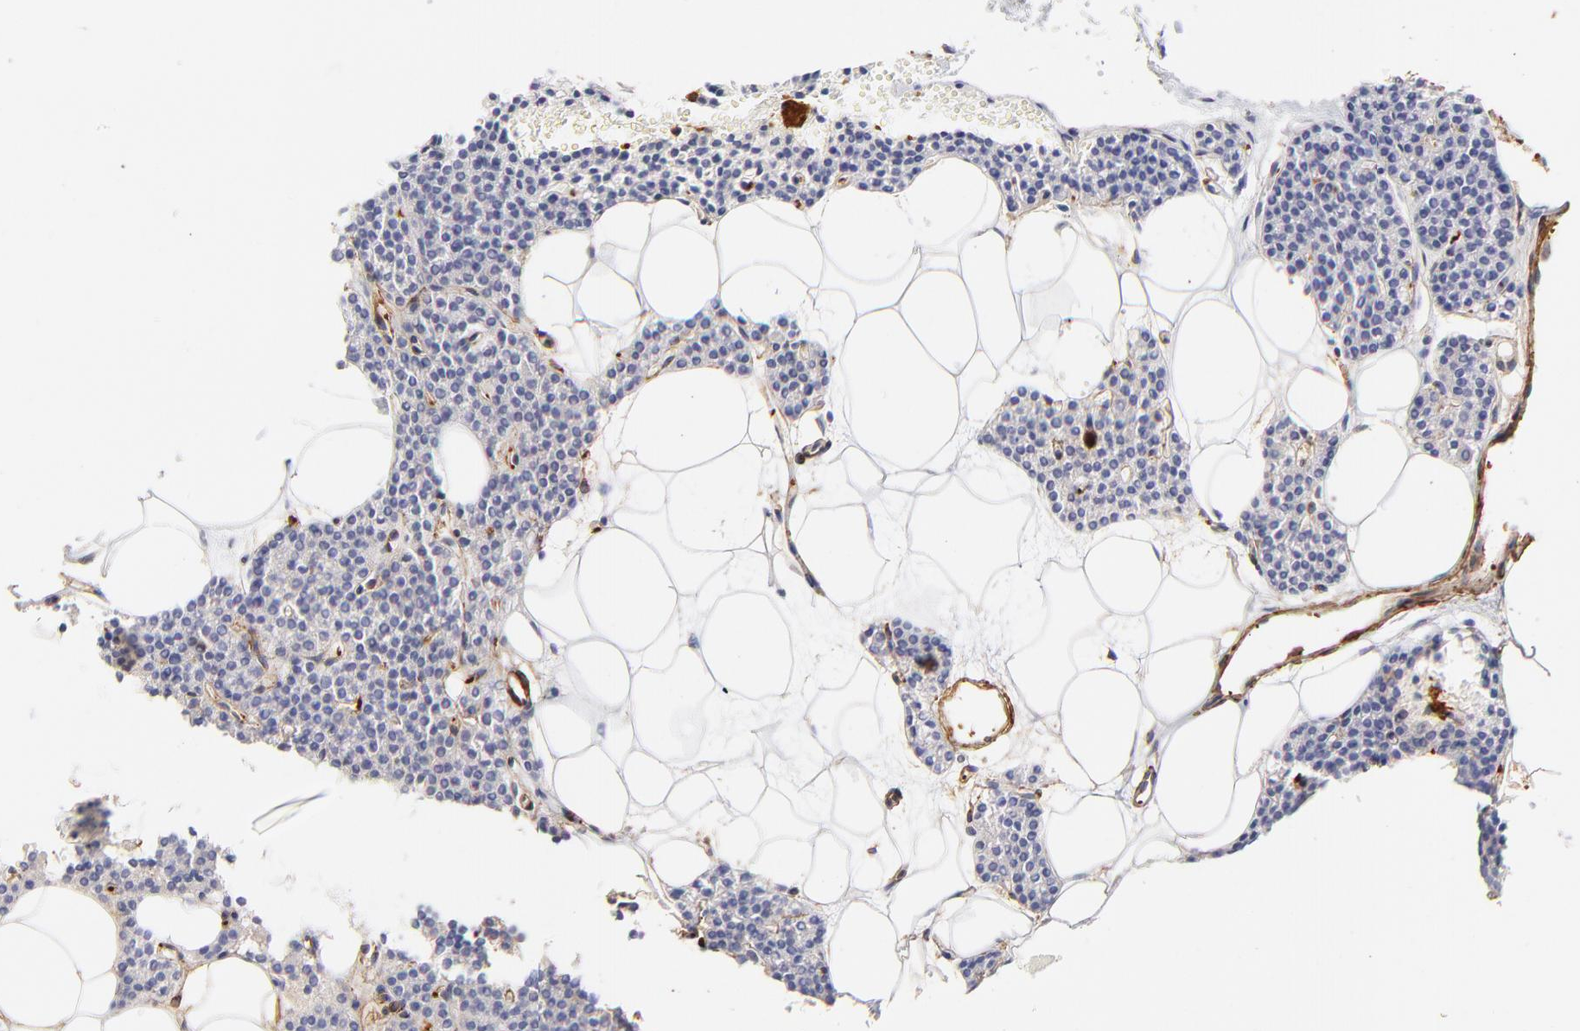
{"staining": {"intensity": "negative", "quantity": "none", "location": "none"}, "tissue": "parathyroid gland", "cell_type": "Glandular cells", "image_type": "normal", "snomed": [{"axis": "morphology", "description": "Normal tissue, NOS"}, {"axis": "topography", "description": "Parathyroid gland"}], "caption": "IHC of benign parathyroid gland reveals no positivity in glandular cells.", "gene": "FLNA", "patient": {"sex": "male", "age": 24}}